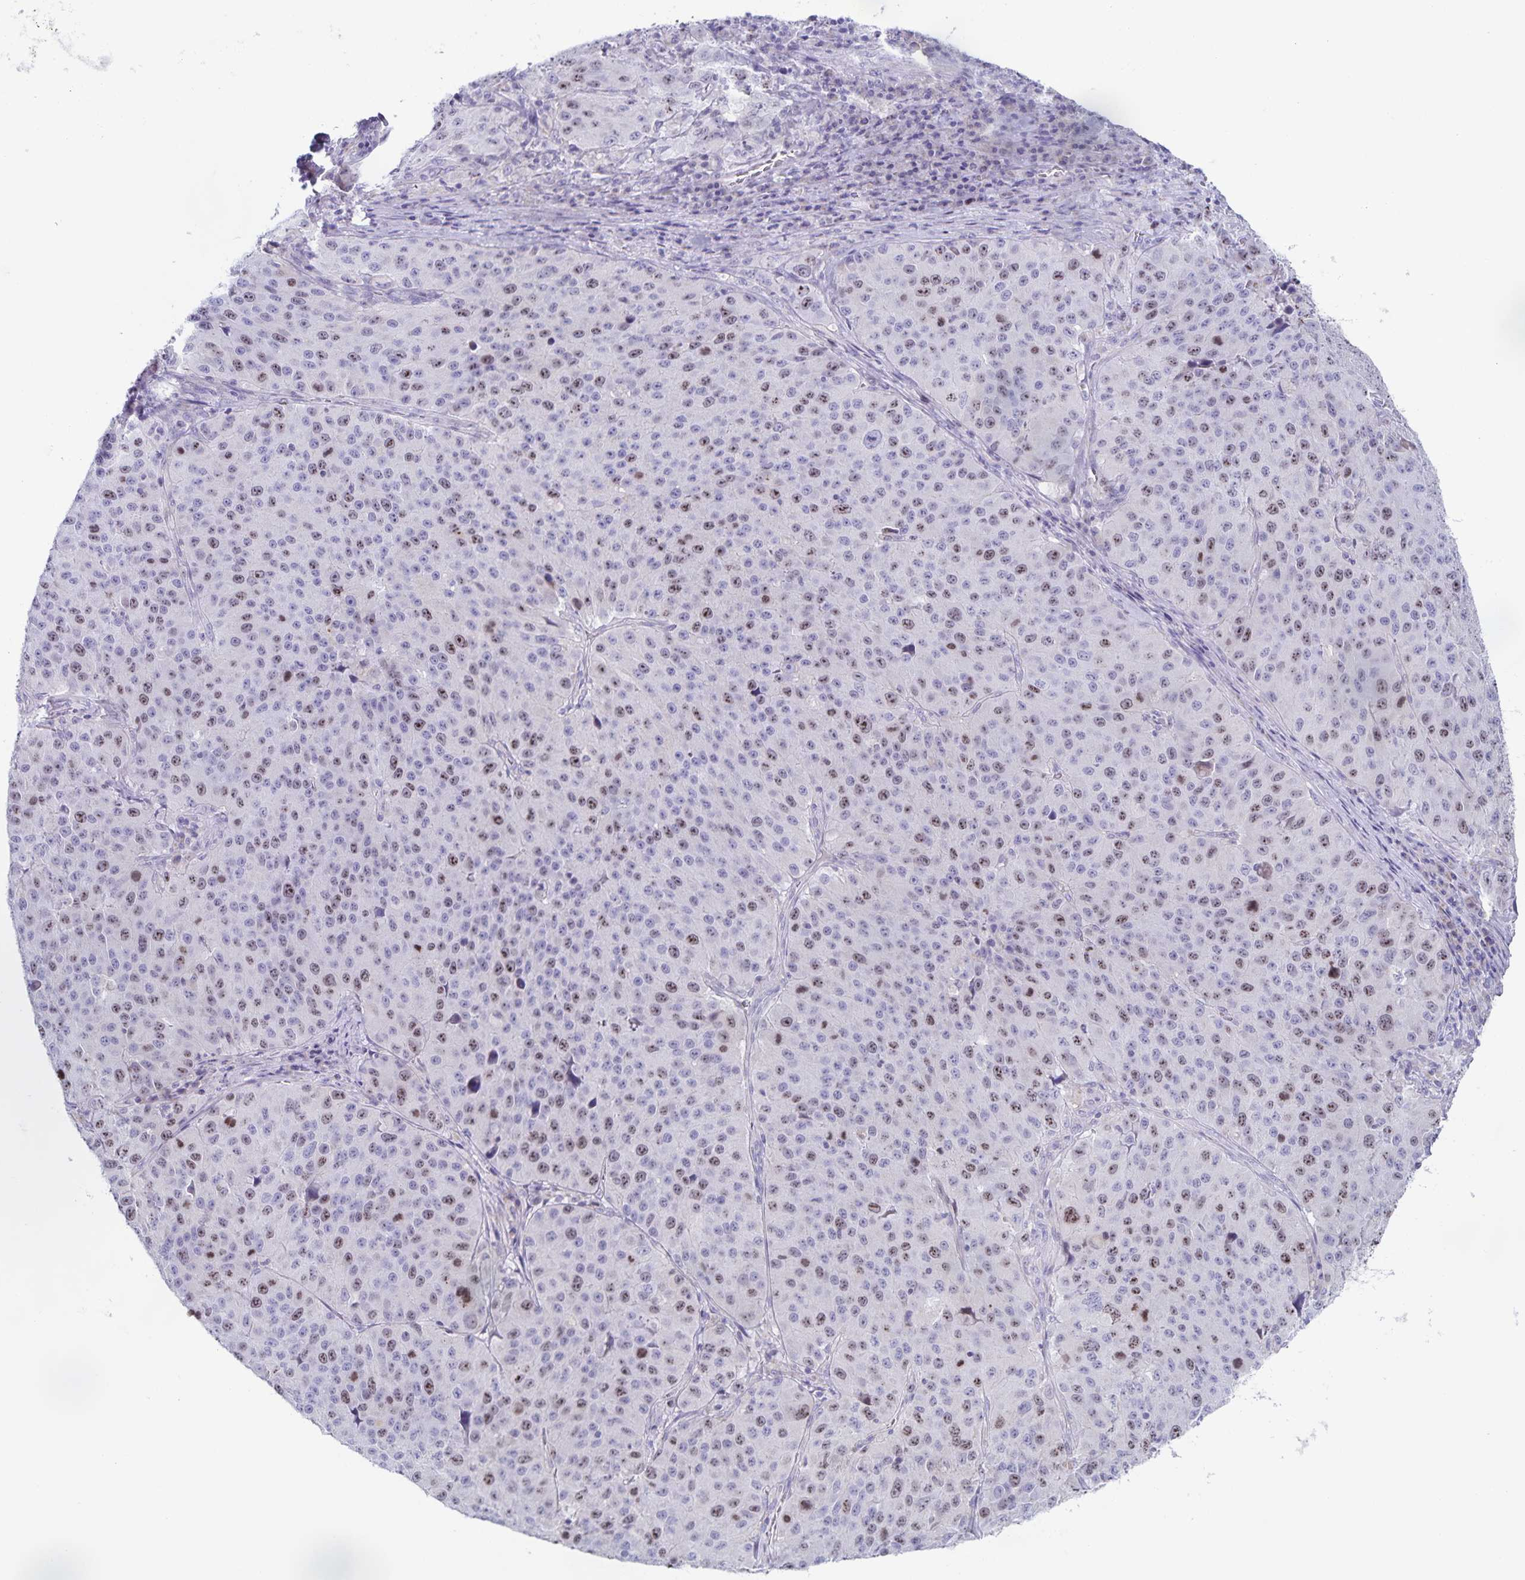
{"staining": {"intensity": "moderate", "quantity": "25%-75%", "location": "nuclear"}, "tissue": "stomach cancer", "cell_type": "Tumor cells", "image_type": "cancer", "snomed": [{"axis": "morphology", "description": "Adenocarcinoma, NOS"}, {"axis": "topography", "description": "Stomach"}], "caption": "Moderate nuclear expression is identified in about 25%-75% of tumor cells in stomach cancer (adenocarcinoma). The protein of interest is stained brown, and the nuclei are stained in blue (DAB IHC with brightfield microscopy, high magnification).", "gene": "CENPH", "patient": {"sex": "male", "age": 71}}